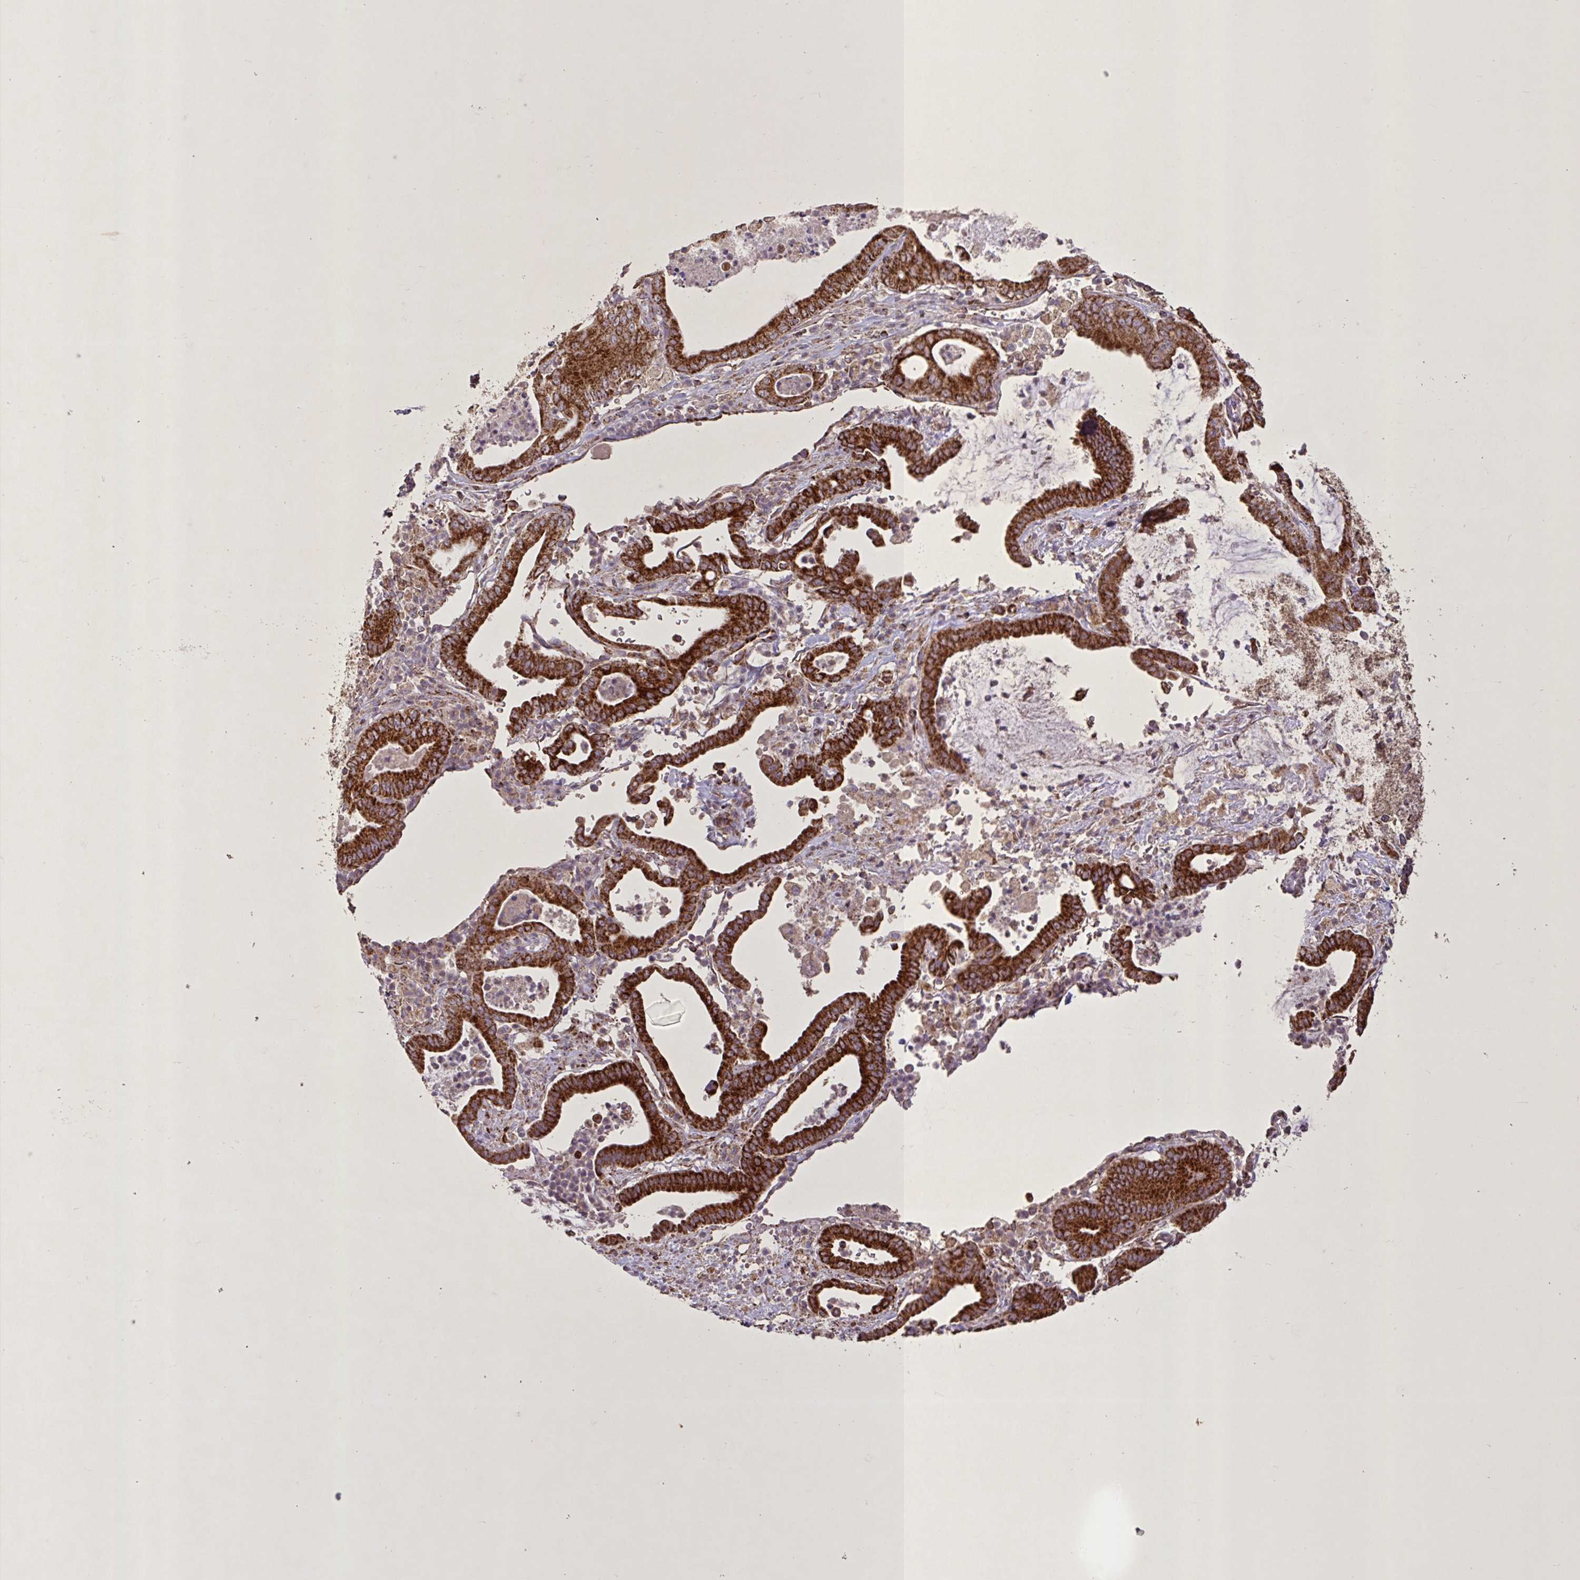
{"staining": {"intensity": "strong", "quantity": ">75%", "location": "cytoplasmic/membranous"}, "tissue": "pancreatic cancer", "cell_type": "Tumor cells", "image_type": "cancer", "snomed": [{"axis": "morphology", "description": "Adenocarcinoma, NOS"}, {"axis": "topography", "description": "Pancreas"}], "caption": "A brown stain labels strong cytoplasmic/membranous positivity of a protein in pancreatic cancer tumor cells.", "gene": "AGK", "patient": {"sex": "male", "age": 71}}